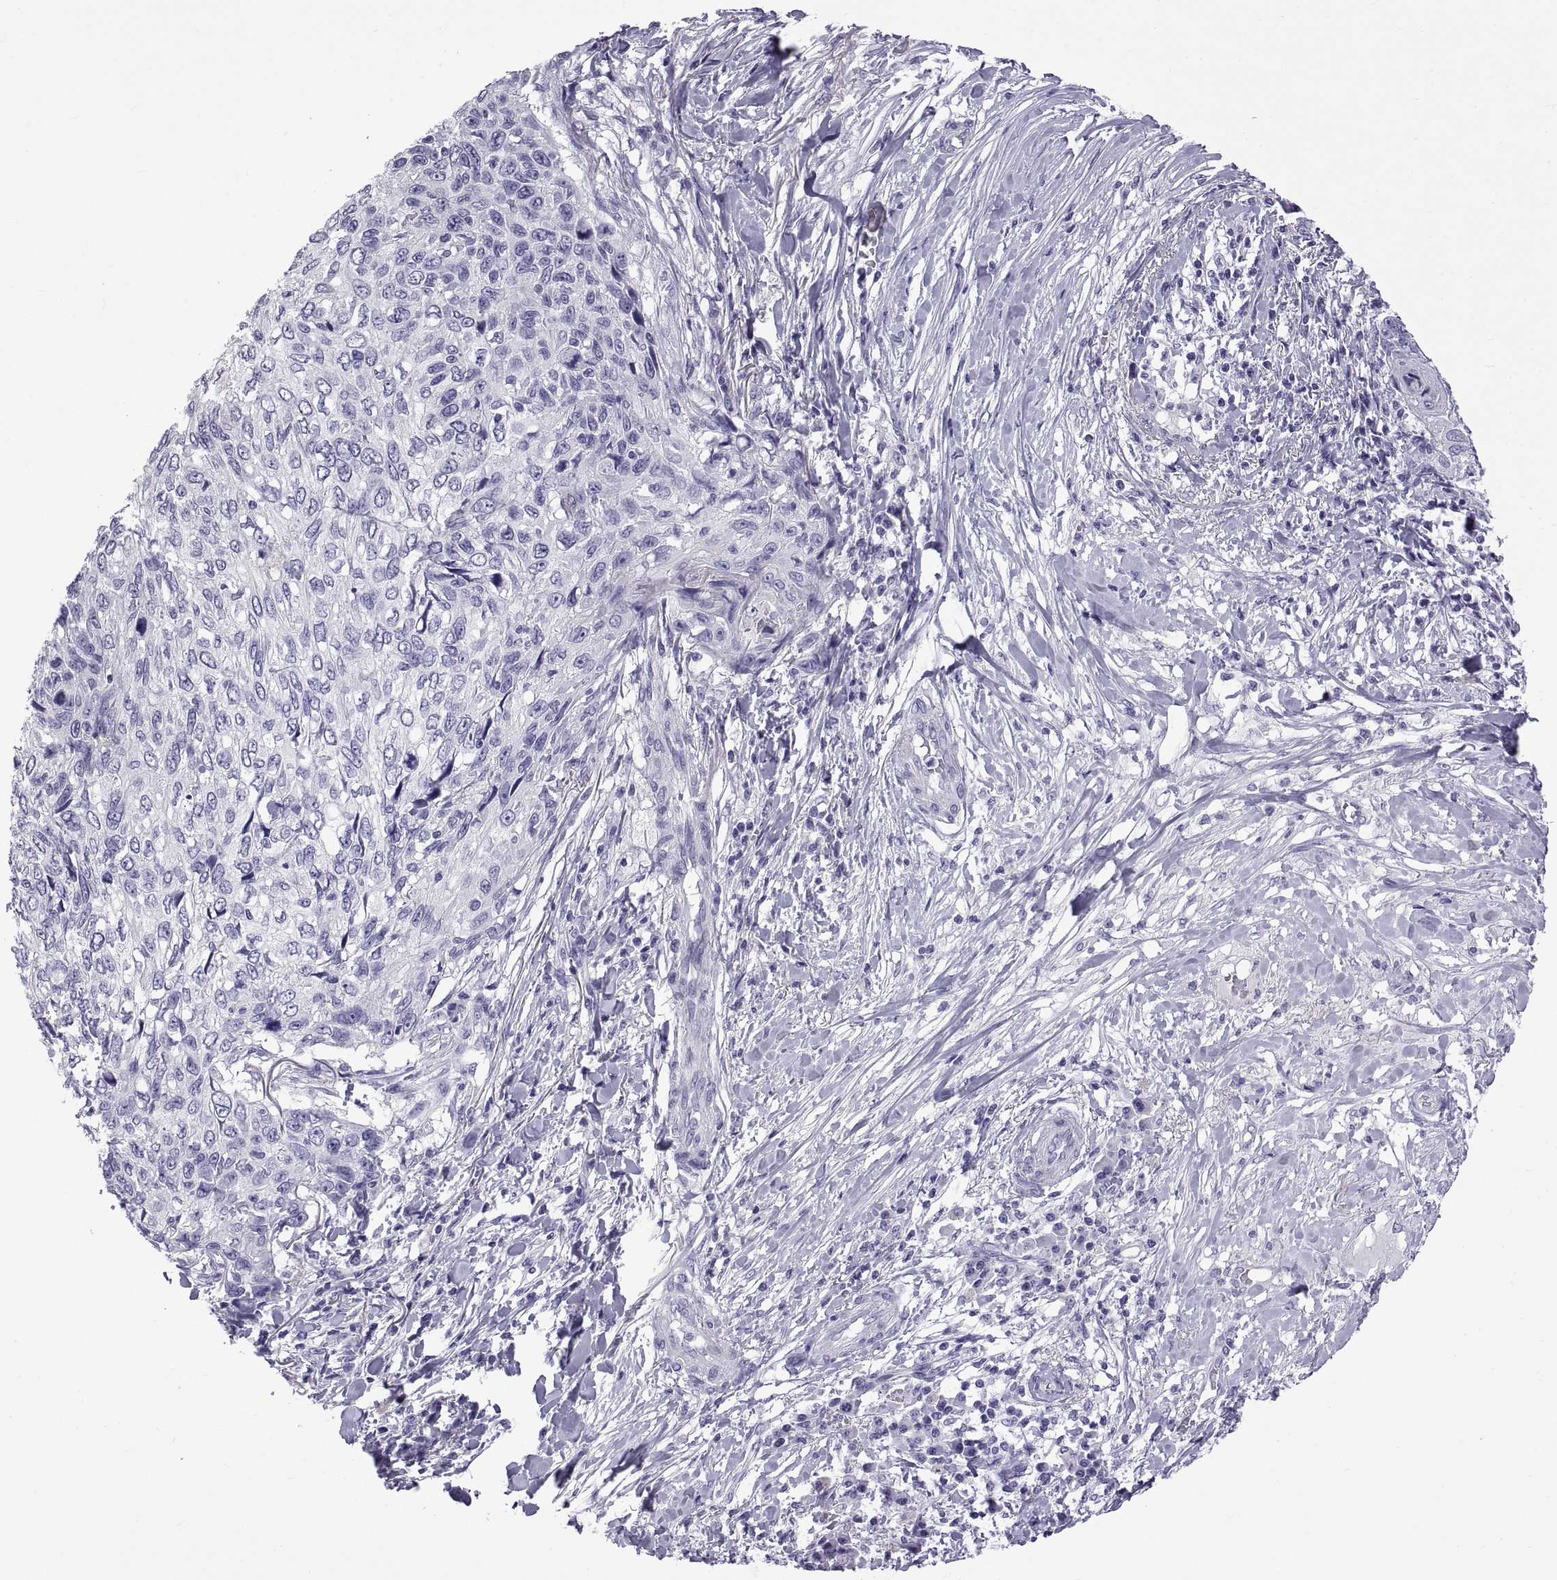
{"staining": {"intensity": "negative", "quantity": "none", "location": "none"}, "tissue": "skin cancer", "cell_type": "Tumor cells", "image_type": "cancer", "snomed": [{"axis": "morphology", "description": "Squamous cell carcinoma, NOS"}, {"axis": "topography", "description": "Skin"}], "caption": "A micrograph of human skin squamous cell carcinoma is negative for staining in tumor cells.", "gene": "SPDYE1", "patient": {"sex": "male", "age": 92}}